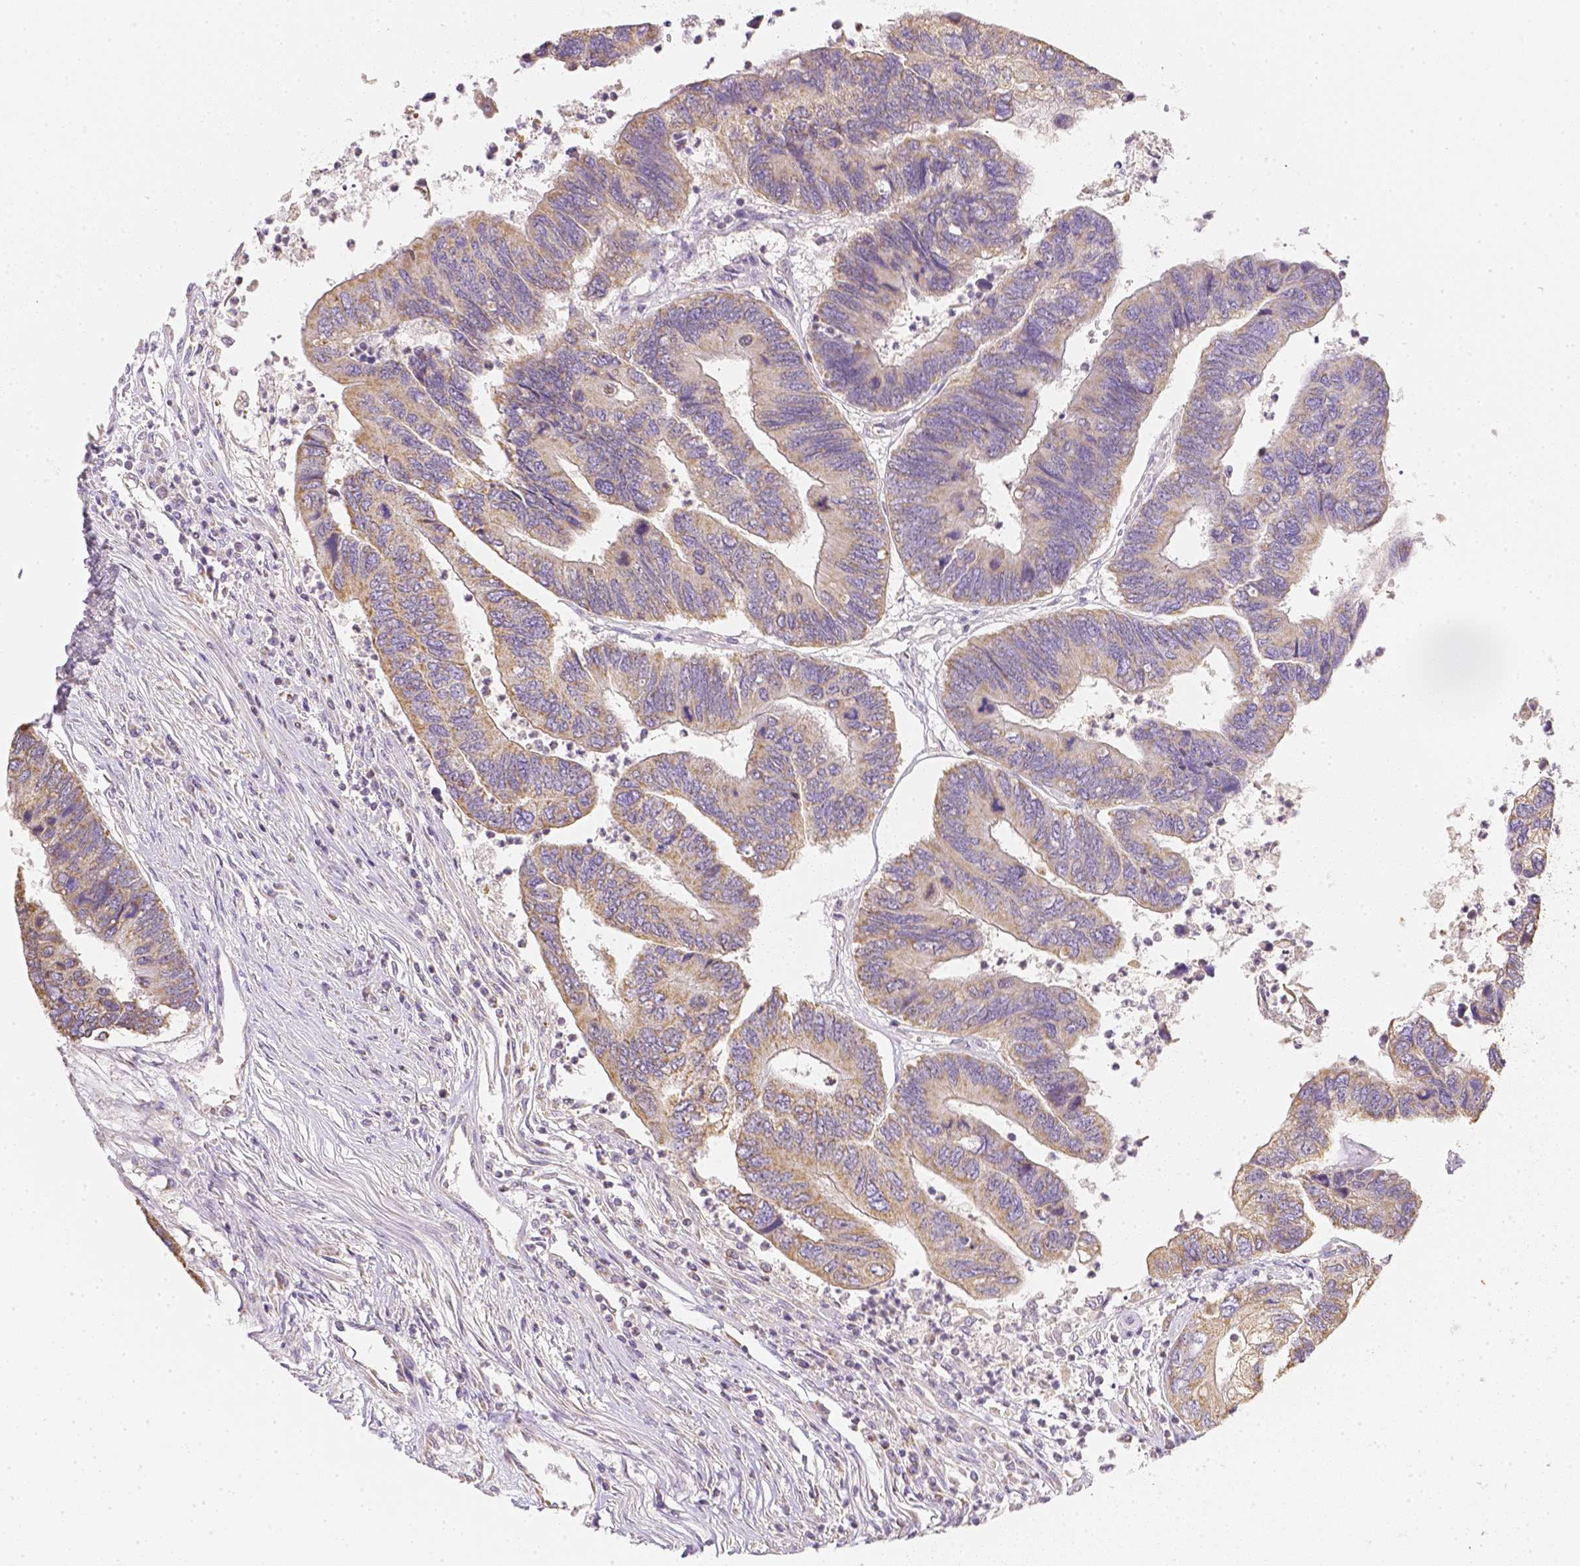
{"staining": {"intensity": "weak", "quantity": ">75%", "location": "cytoplasmic/membranous"}, "tissue": "colorectal cancer", "cell_type": "Tumor cells", "image_type": "cancer", "snomed": [{"axis": "morphology", "description": "Adenocarcinoma, NOS"}, {"axis": "topography", "description": "Colon"}], "caption": "Brown immunohistochemical staining in adenocarcinoma (colorectal) demonstrates weak cytoplasmic/membranous positivity in about >75% of tumor cells.", "gene": "NVL", "patient": {"sex": "female", "age": 67}}